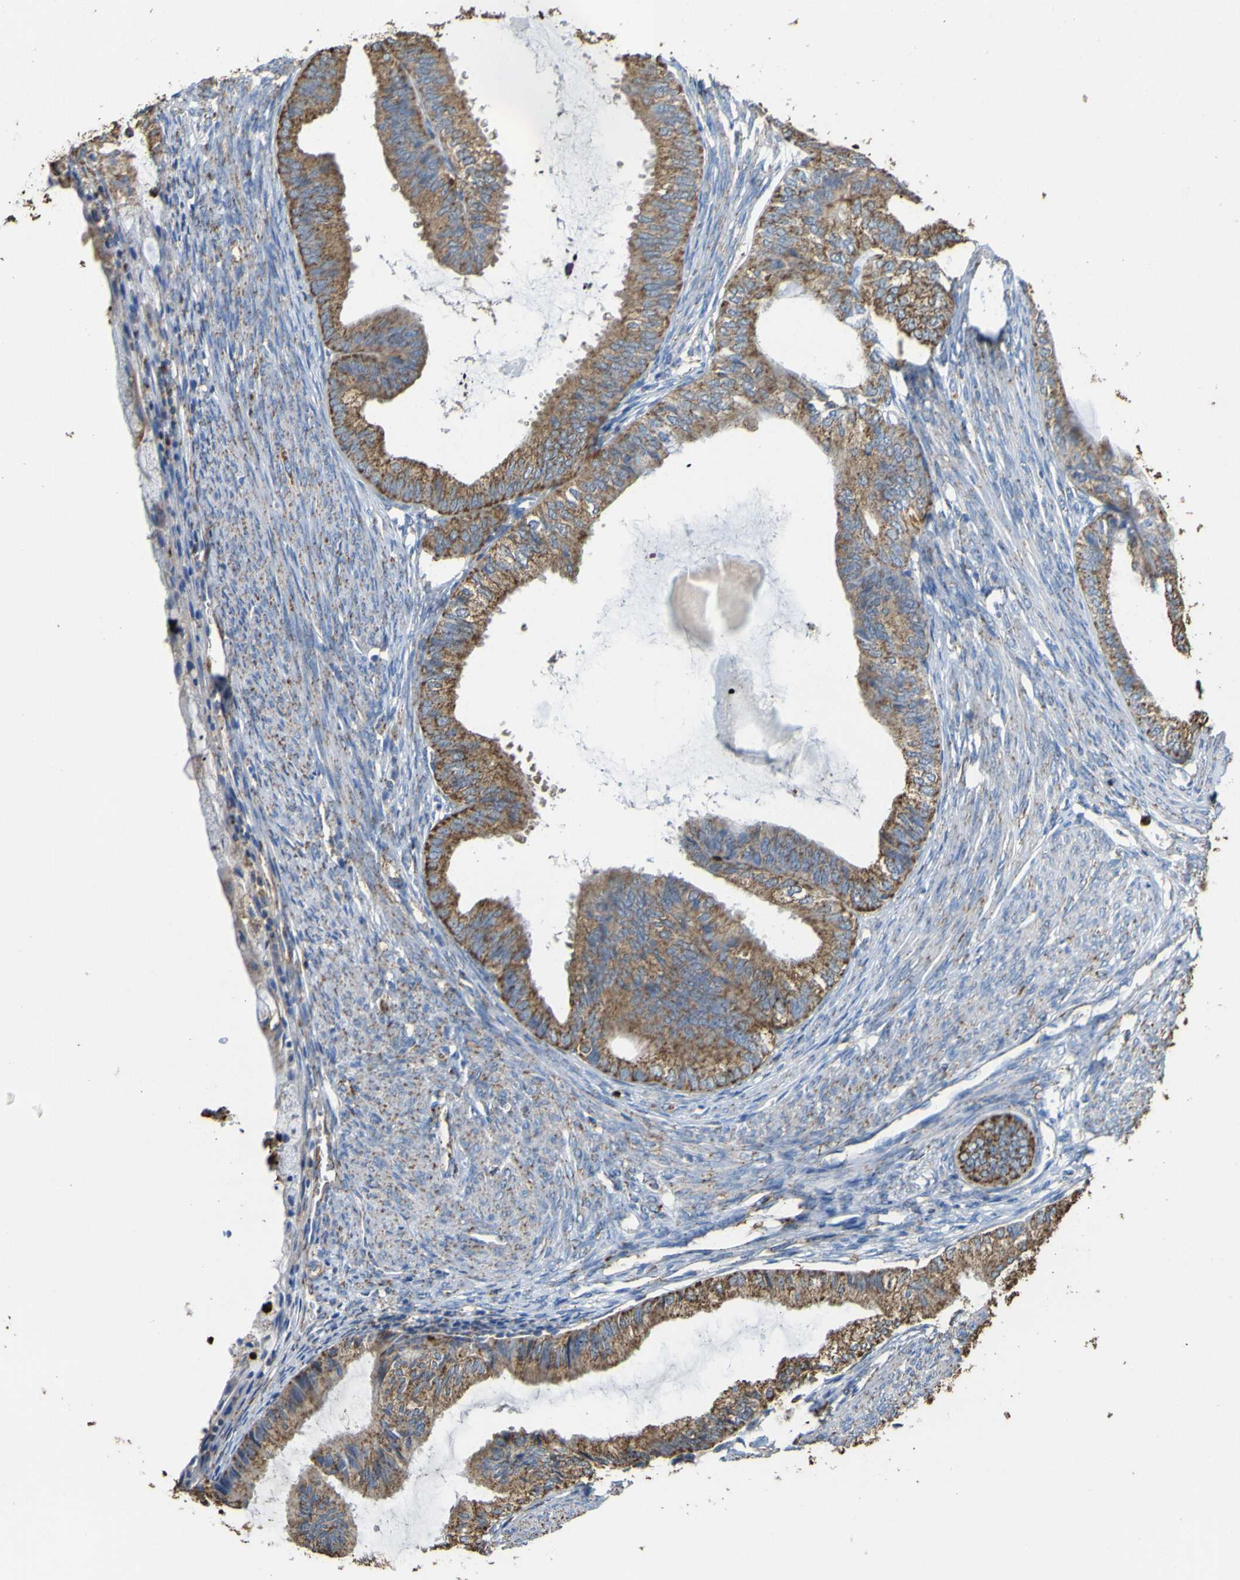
{"staining": {"intensity": "strong", "quantity": ">75%", "location": "cytoplasmic/membranous"}, "tissue": "endometrial cancer", "cell_type": "Tumor cells", "image_type": "cancer", "snomed": [{"axis": "morphology", "description": "Adenocarcinoma, NOS"}, {"axis": "topography", "description": "Endometrium"}], "caption": "Adenocarcinoma (endometrial) stained with a brown dye shows strong cytoplasmic/membranous positive positivity in approximately >75% of tumor cells.", "gene": "ACSL3", "patient": {"sex": "female", "age": 86}}